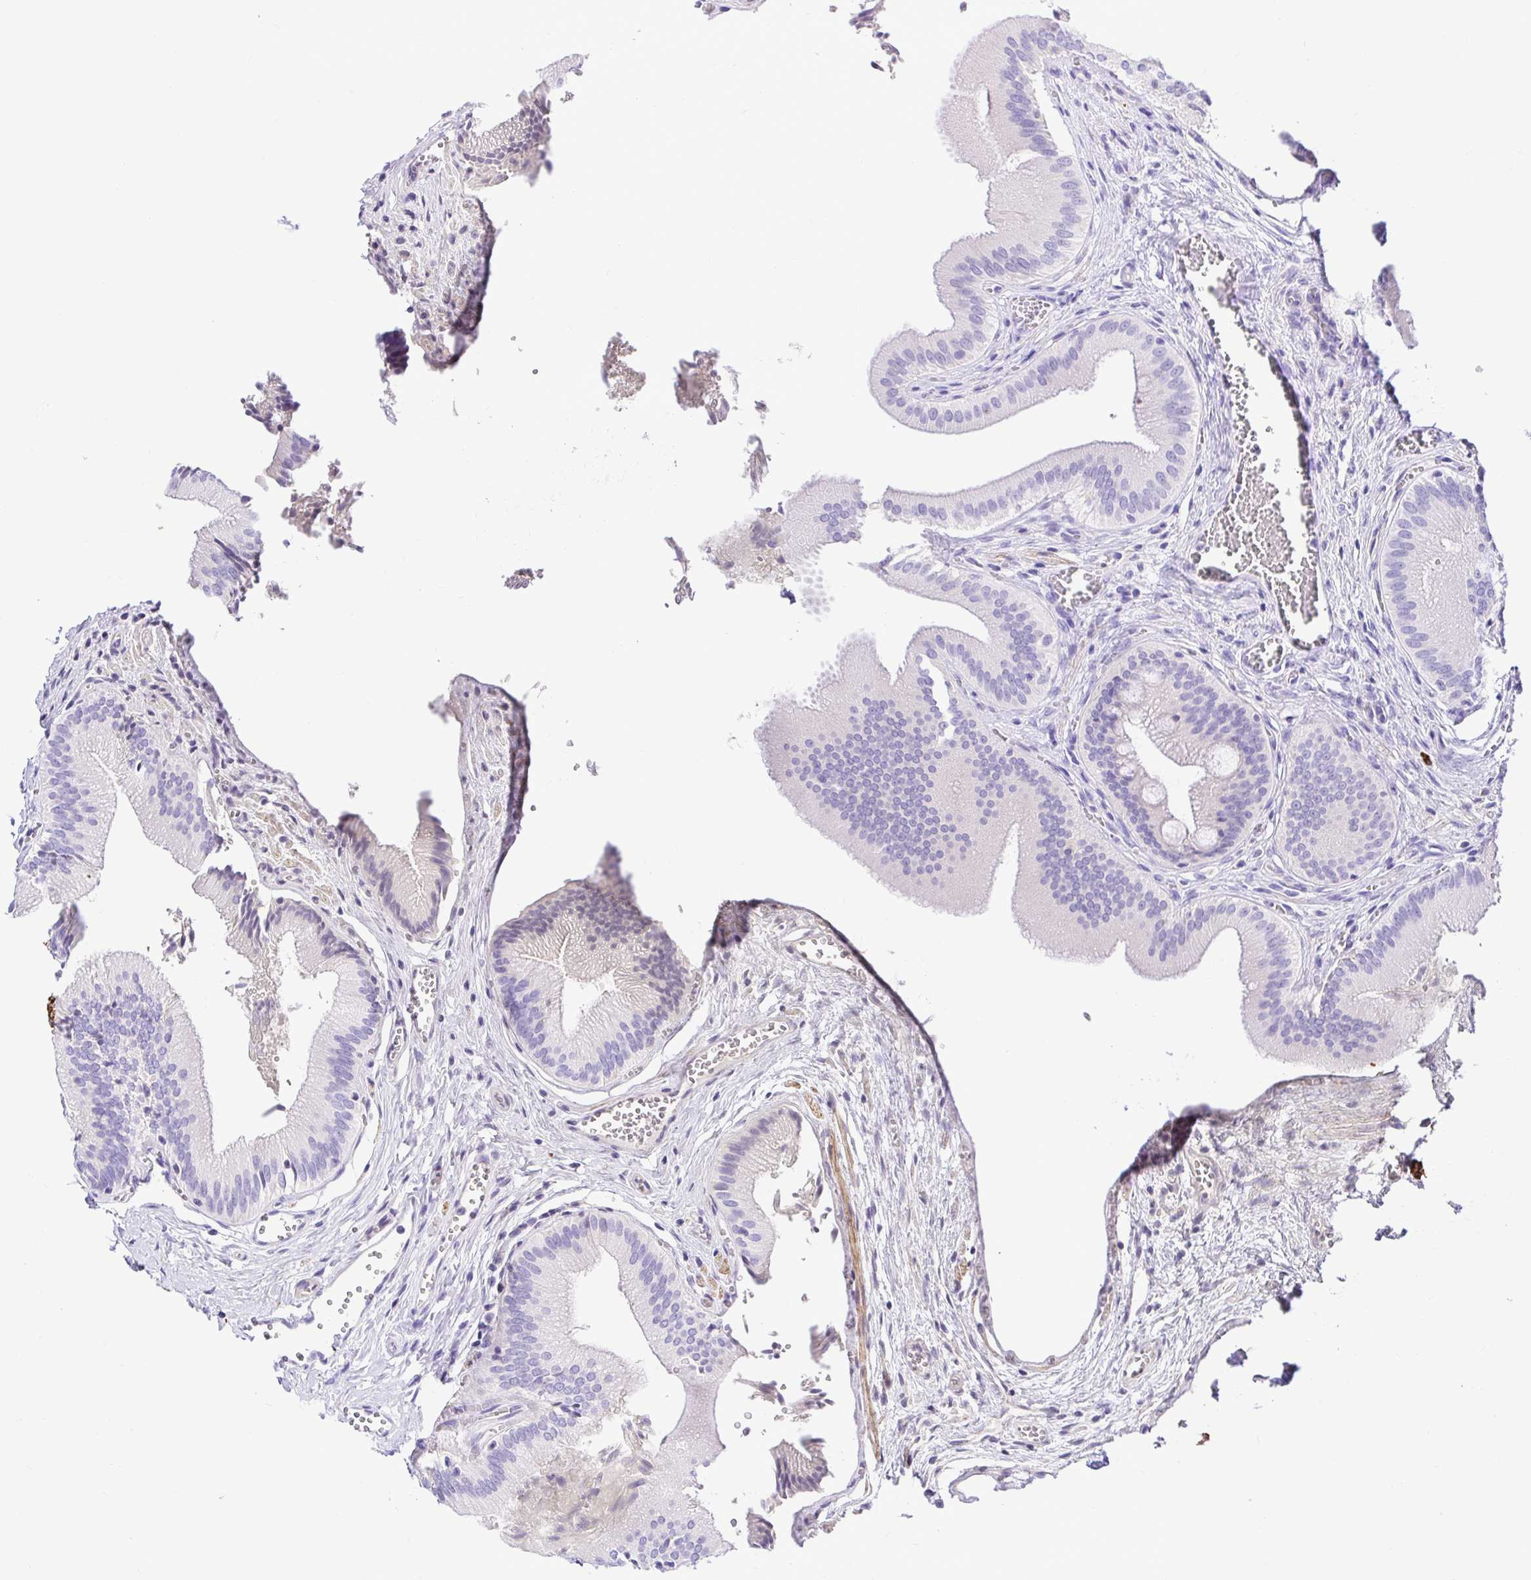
{"staining": {"intensity": "negative", "quantity": "none", "location": "none"}, "tissue": "gallbladder", "cell_type": "Glandular cells", "image_type": "normal", "snomed": [{"axis": "morphology", "description": "Normal tissue, NOS"}, {"axis": "topography", "description": "Gallbladder"}], "caption": "DAB (3,3'-diaminobenzidine) immunohistochemical staining of unremarkable human gallbladder reveals no significant expression in glandular cells. (Brightfield microscopy of DAB (3,3'-diaminobenzidine) immunohistochemistry (IHC) at high magnification).", "gene": "BACE2", "patient": {"sex": "male", "age": 17}}